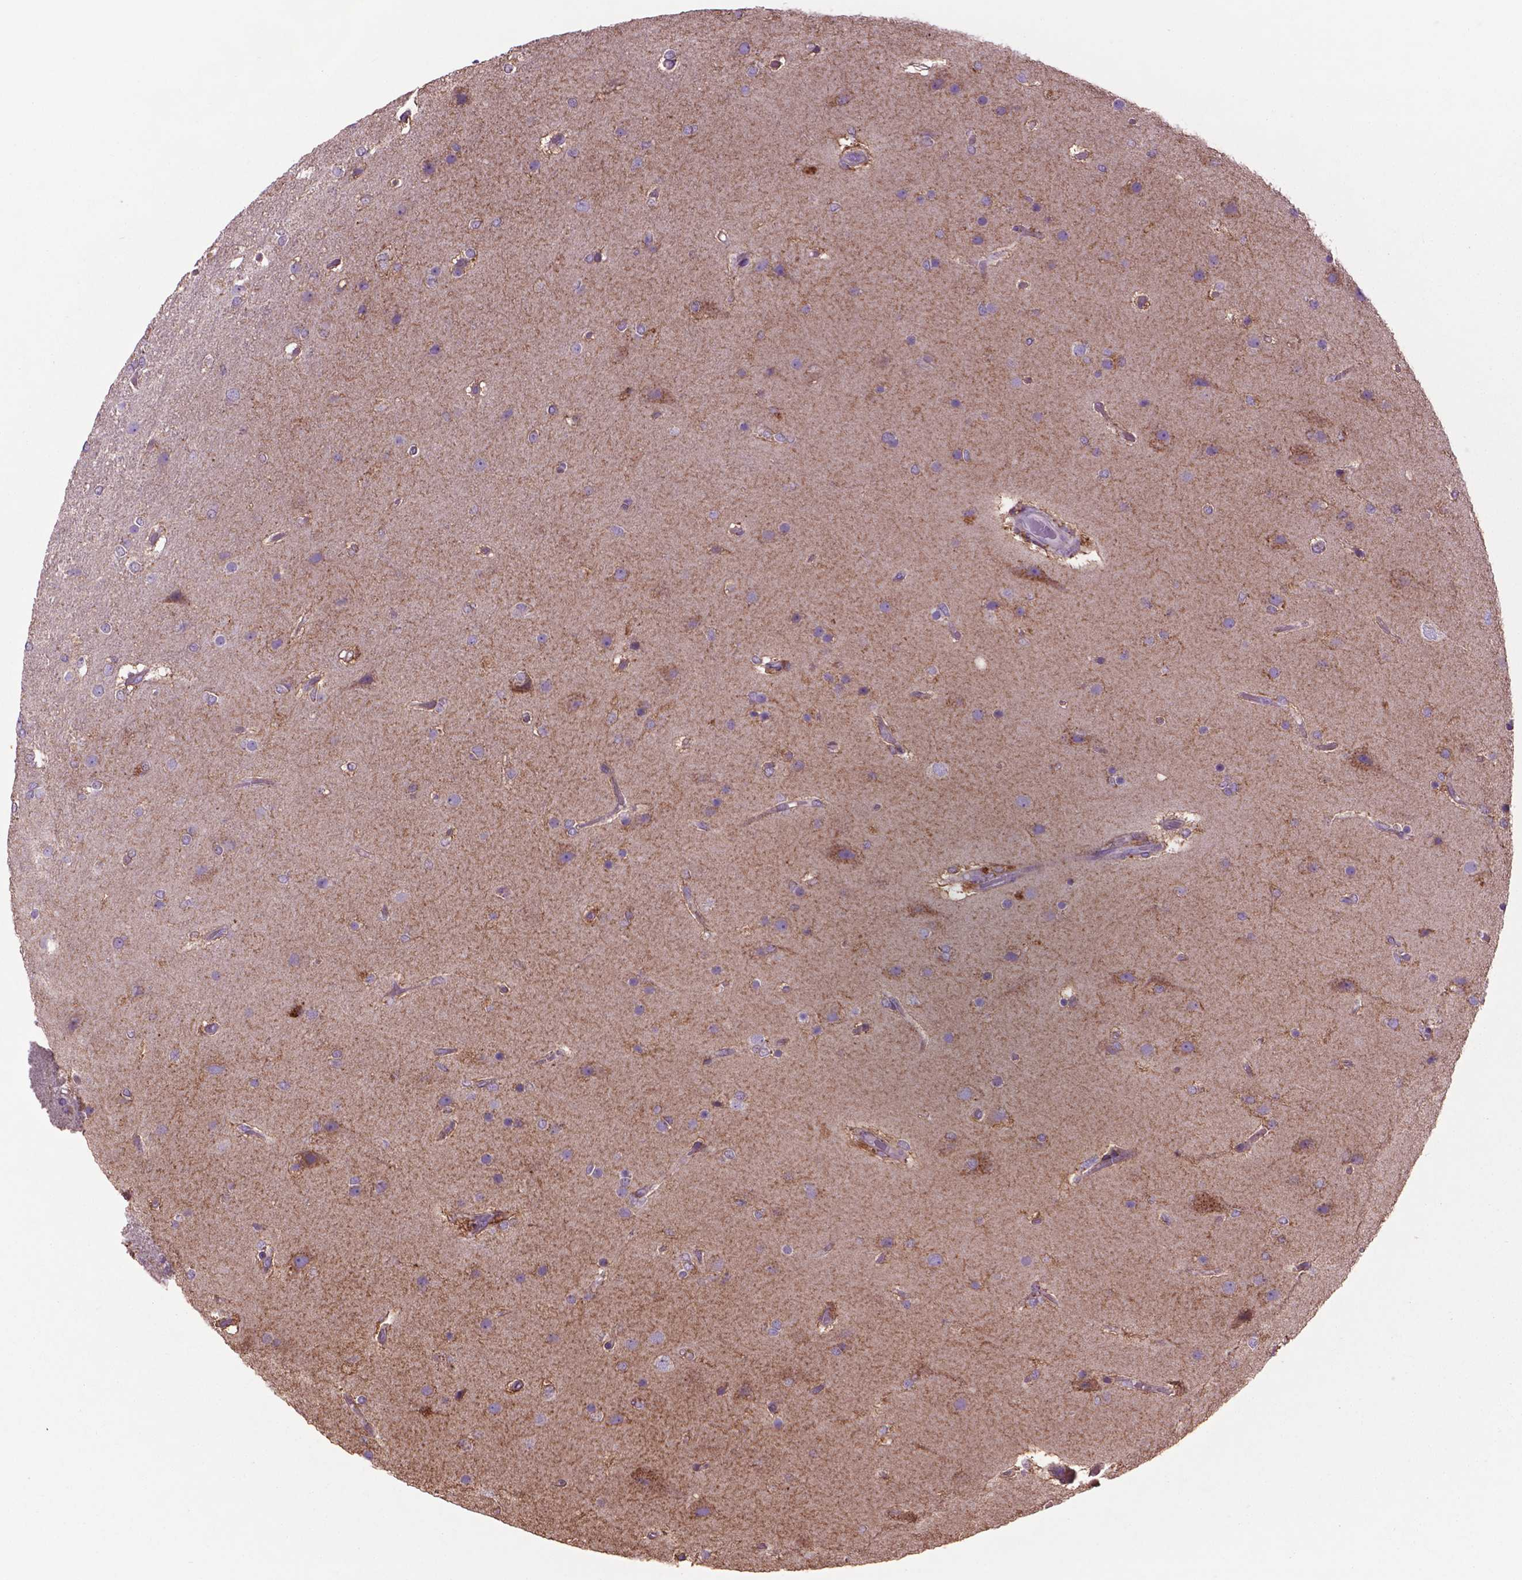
{"staining": {"intensity": "moderate", "quantity": "<25%", "location": "cytoplasmic/membranous"}, "tissue": "glioma", "cell_type": "Tumor cells", "image_type": "cancer", "snomed": [{"axis": "morphology", "description": "Glioma, malignant, High grade"}, {"axis": "topography", "description": "Brain"}], "caption": "High-magnification brightfield microscopy of malignant glioma (high-grade) stained with DAB (3,3'-diaminobenzidine) (brown) and counterstained with hematoxylin (blue). tumor cells exhibit moderate cytoplasmic/membranous staining is seen in approximately<25% of cells.", "gene": "GLB1", "patient": {"sex": "female", "age": 61}}